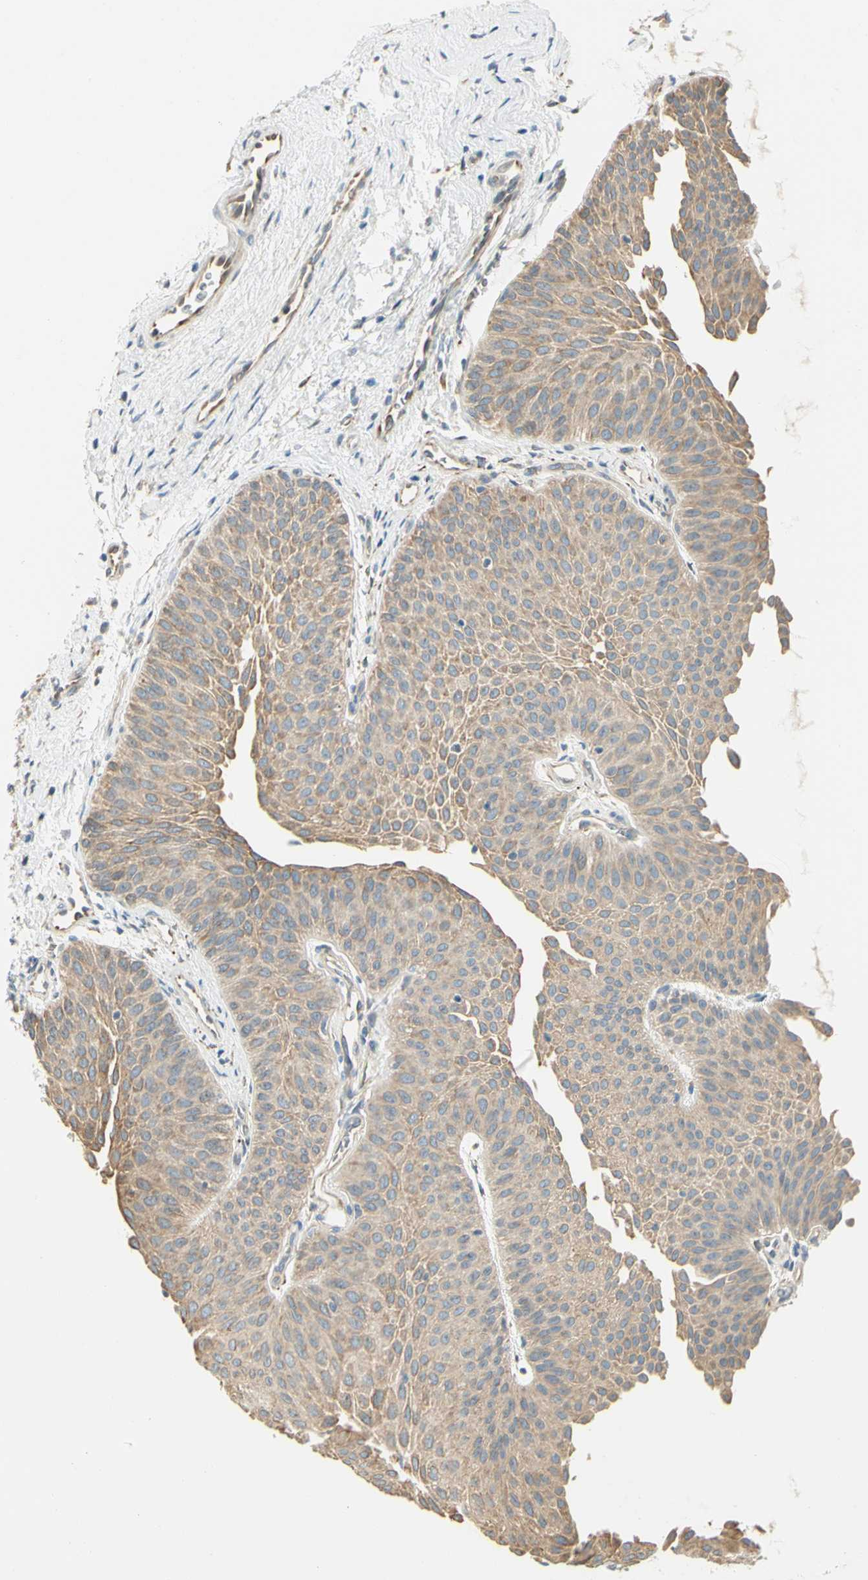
{"staining": {"intensity": "moderate", "quantity": ">75%", "location": "cytoplasmic/membranous"}, "tissue": "urothelial cancer", "cell_type": "Tumor cells", "image_type": "cancer", "snomed": [{"axis": "morphology", "description": "Urothelial carcinoma, Low grade"}, {"axis": "topography", "description": "Urinary bladder"}], "caption": "DAB immunohistochemical staining of human urothelial cancer demonstrates moderate cytoplasmic/membranous protein positivity in approximately >75% of tumor cells. The protein is stained brown, and the nuclei are stained in blue (DAB IHC with brightfield microscopy, high magnification).", "gene": "IGDCC4", "patient": {"sex": "female", "age": 60}}